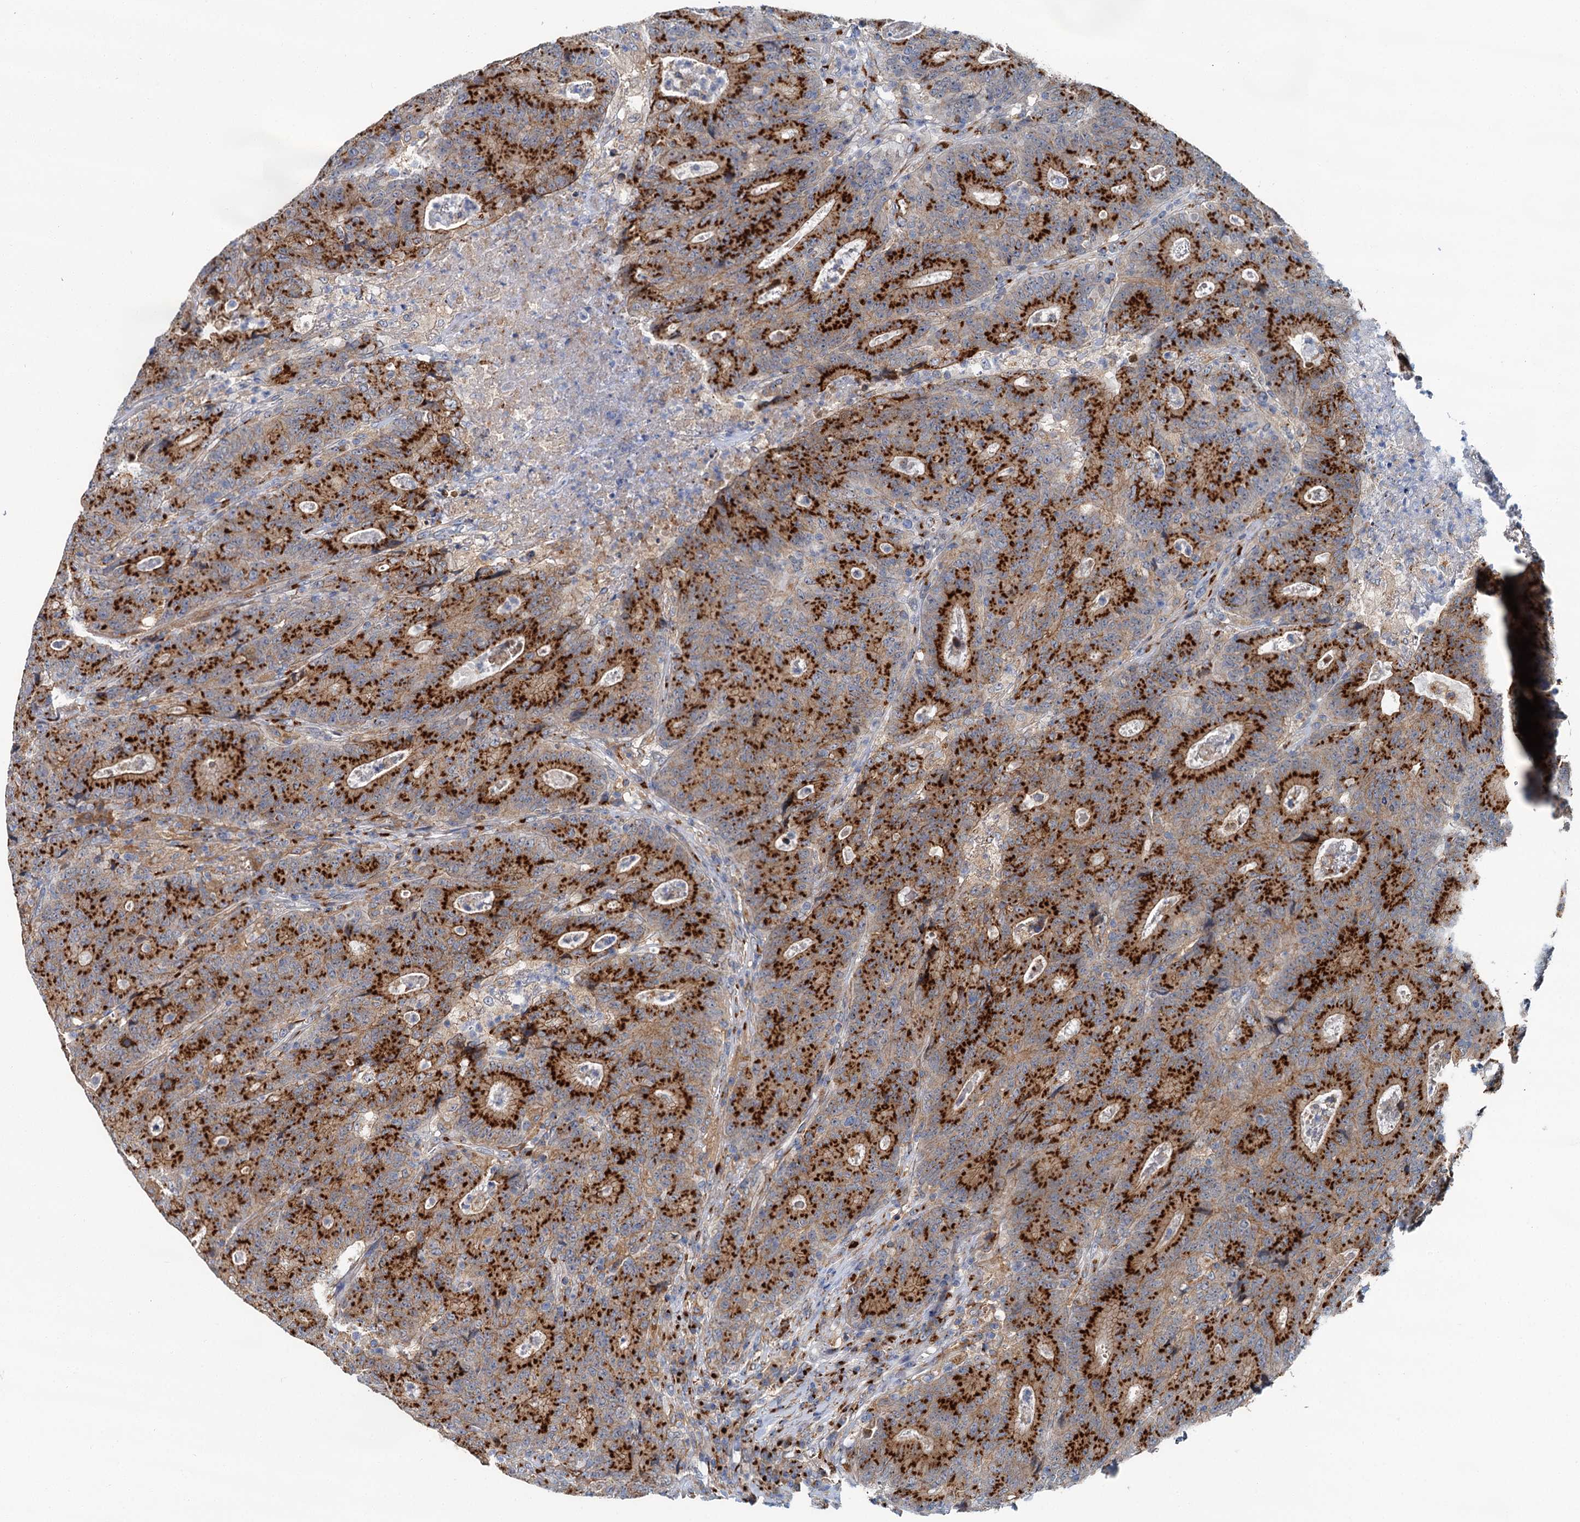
{"staining": {"intensity": "strong", "quantity": ">75%", "location": "cytoplasmic/membranous"}, "tissue": "colorectal cancer", "cell_type": "Tumor cells", "image_type": "cancer", "snomed": [{"axis": "morphology", "description": "Adenocarcinoma, NOS"}, {"axis": "topography", "description": "Colon"}], "caption": "Strong cytoplasmic/membranous expression for a protein is appreciated in approximately >75% of tumor cells of colorectal adenocarcinoma using immunohistochemistry (IHC).", "gene": "BET1L", "patient": {"sex": "female", "age": 75}}